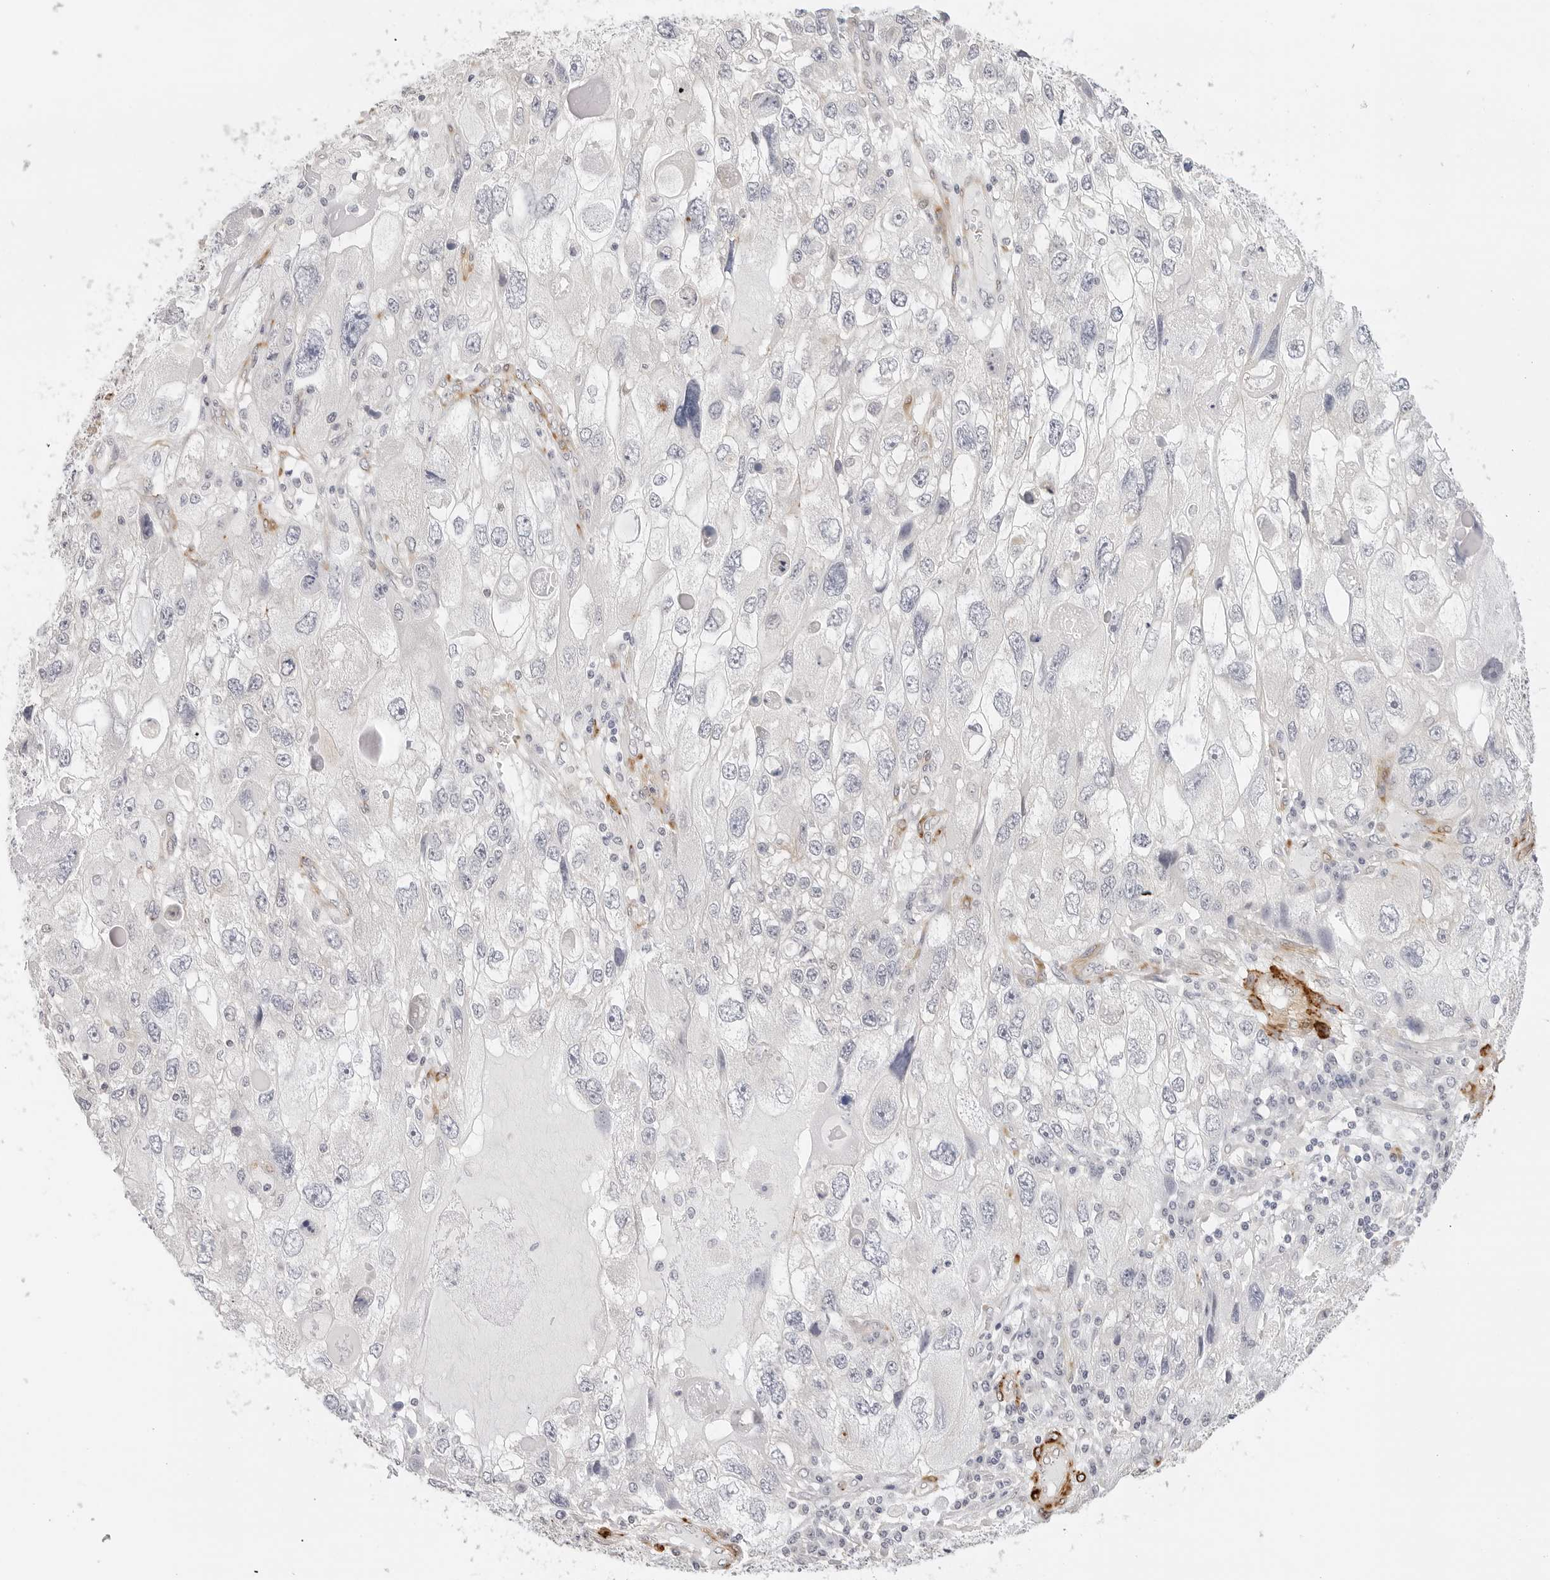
{"staining": {"intensity": "negative", "quantity": "none", "location": "none"}, "tissue": "endometrial cancer", "cell_type": "Tumor cells", "image_type": "cancer", "snomed": [{"axis": "morphology", "description": "Adenocarcinoma, NOS"}, {"axis": "topography", "description": "Endometrium"}], "caption": "The micrograph exhibits no significant positivity in tumor cells of endometrial cancer (adenocarcinoma).", "gene": "PCDH19", "patient": {"sex": "female", "age": 49}}